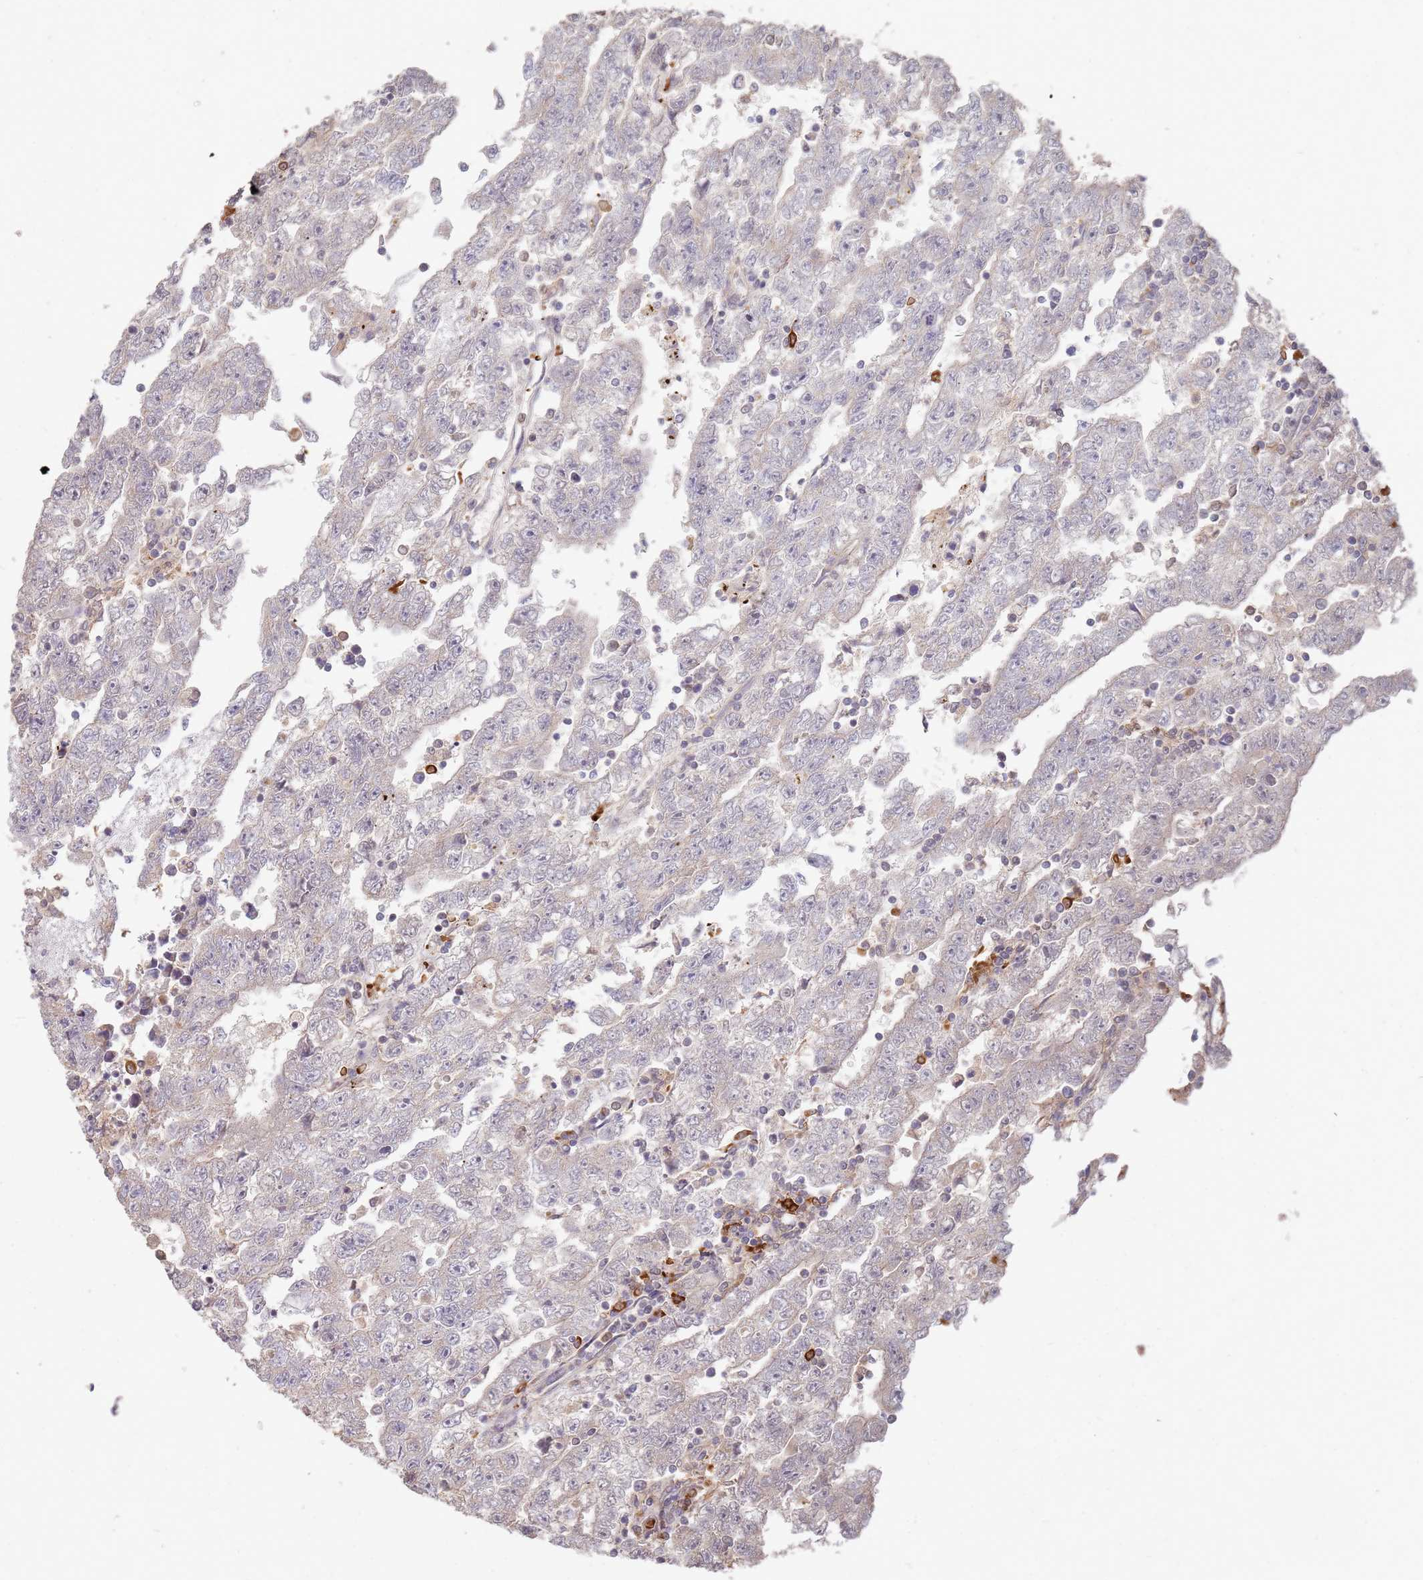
{"staining": {"intensity": "negative", "quantity": "none", "location": "none"}, "tissue": "testis cancer", "cell_type": "Tumor cells", "image_type": "cancer", "snomed": [{"axis": "morphology", "description": "Carcinoma, Embryonal, NOS"}, {"axis": "topography", "description": "Testis"}], "caption": "Immunohistochemistry (IHC) of testis cancer (embryonal carcinoma) demonstrates no staining in tumor cells.", "gene": "MPEG1", "patient": {"sex": "male", "age": 25}}